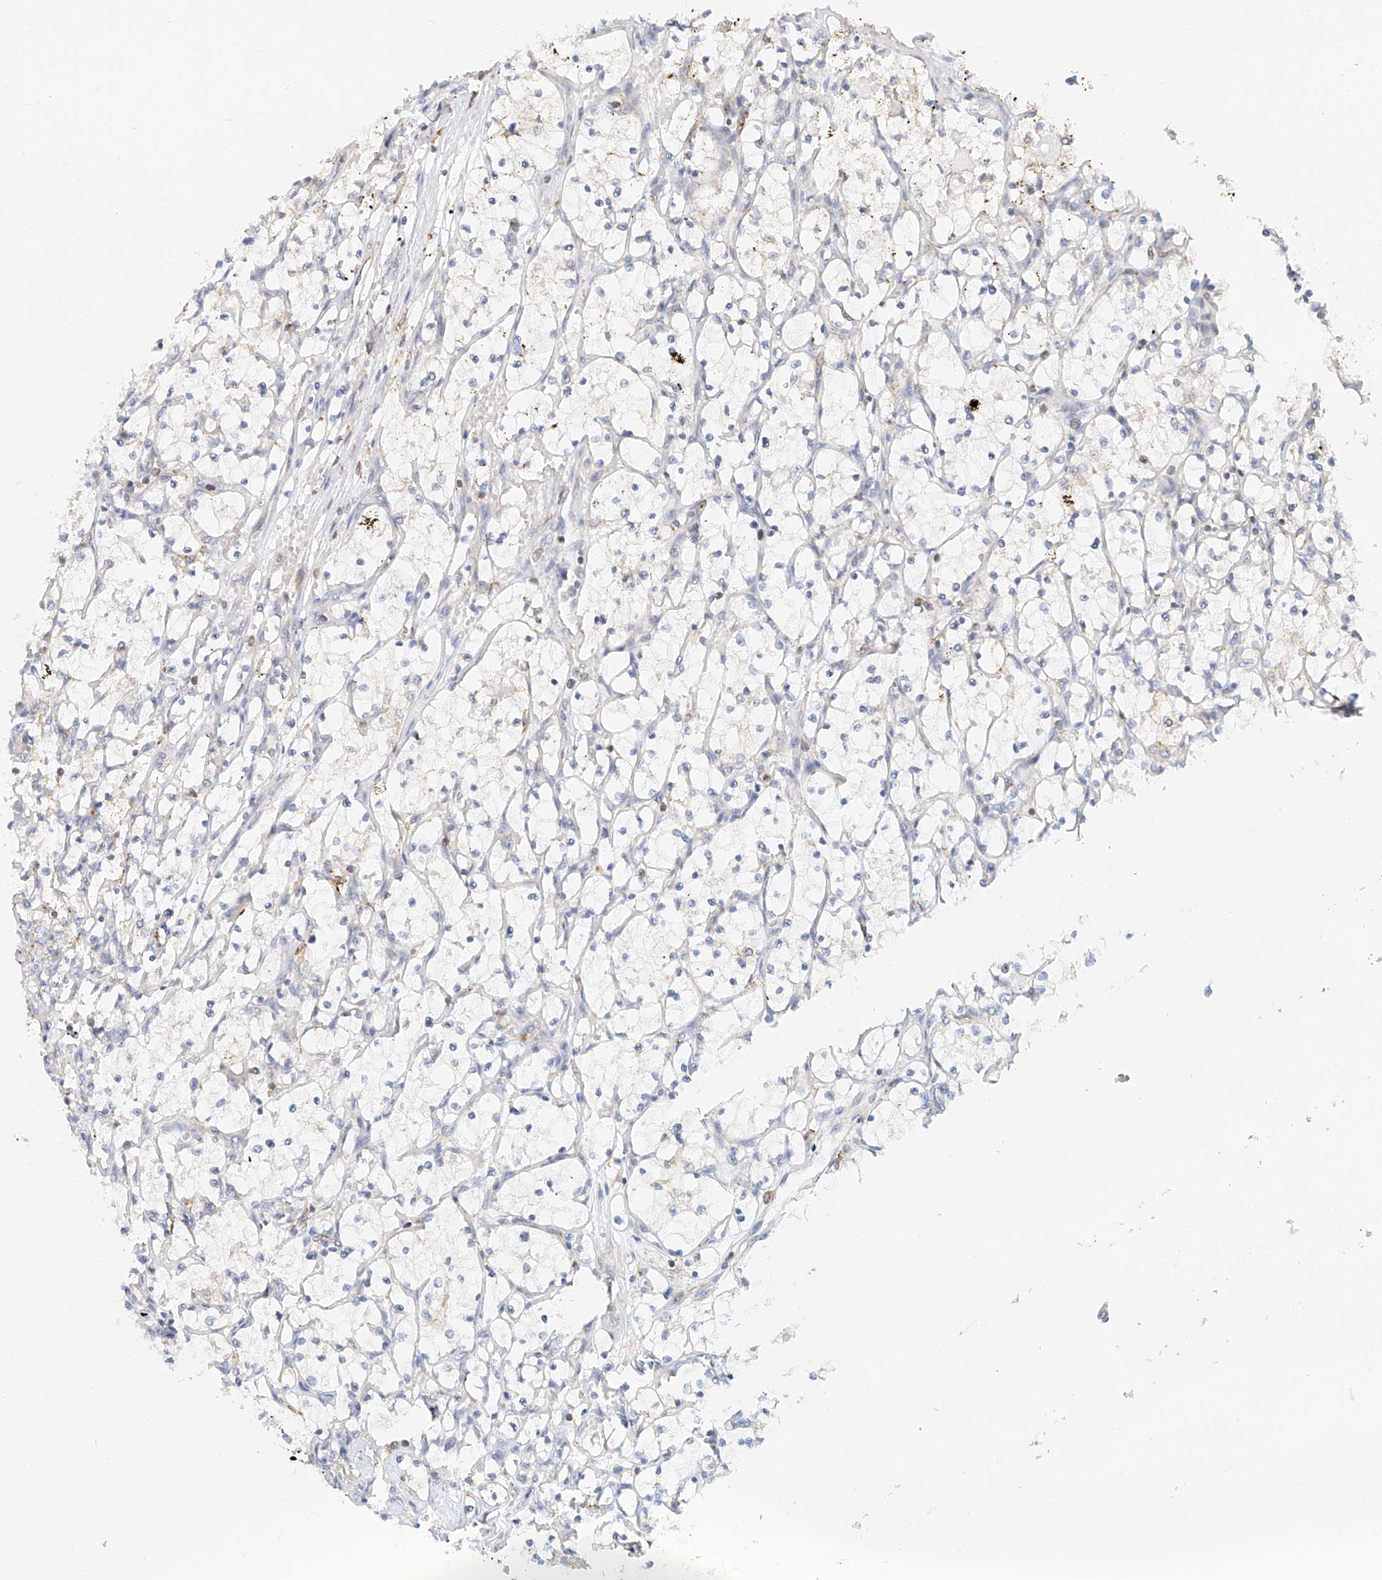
{"staining": {"intensity": "negative", "quantity": "none", "location": "none"}, "tissue": "renal cancer", "cell_type": "Tumor cells", "image_type": "cancer", "snomed": [{"axis": "morphology", "description": "Adenocarcinoma, NOS"}, {"axis": "topography", "description": "Kidney"}], "caption": "This image is of adenocarcinoma (renal) stained with immunohistochemistry to label a protein in brown with the nuclei are counter-stained blue. There is no positivity in tumor cells. The staining was performed using DAB to visualize the protein expression in brown, while the nuclei were stained in blue with hematoxylin (Magnification: 20x).", "gene": "DHRS7", "patient": {"sex": "female", "age": 69}}